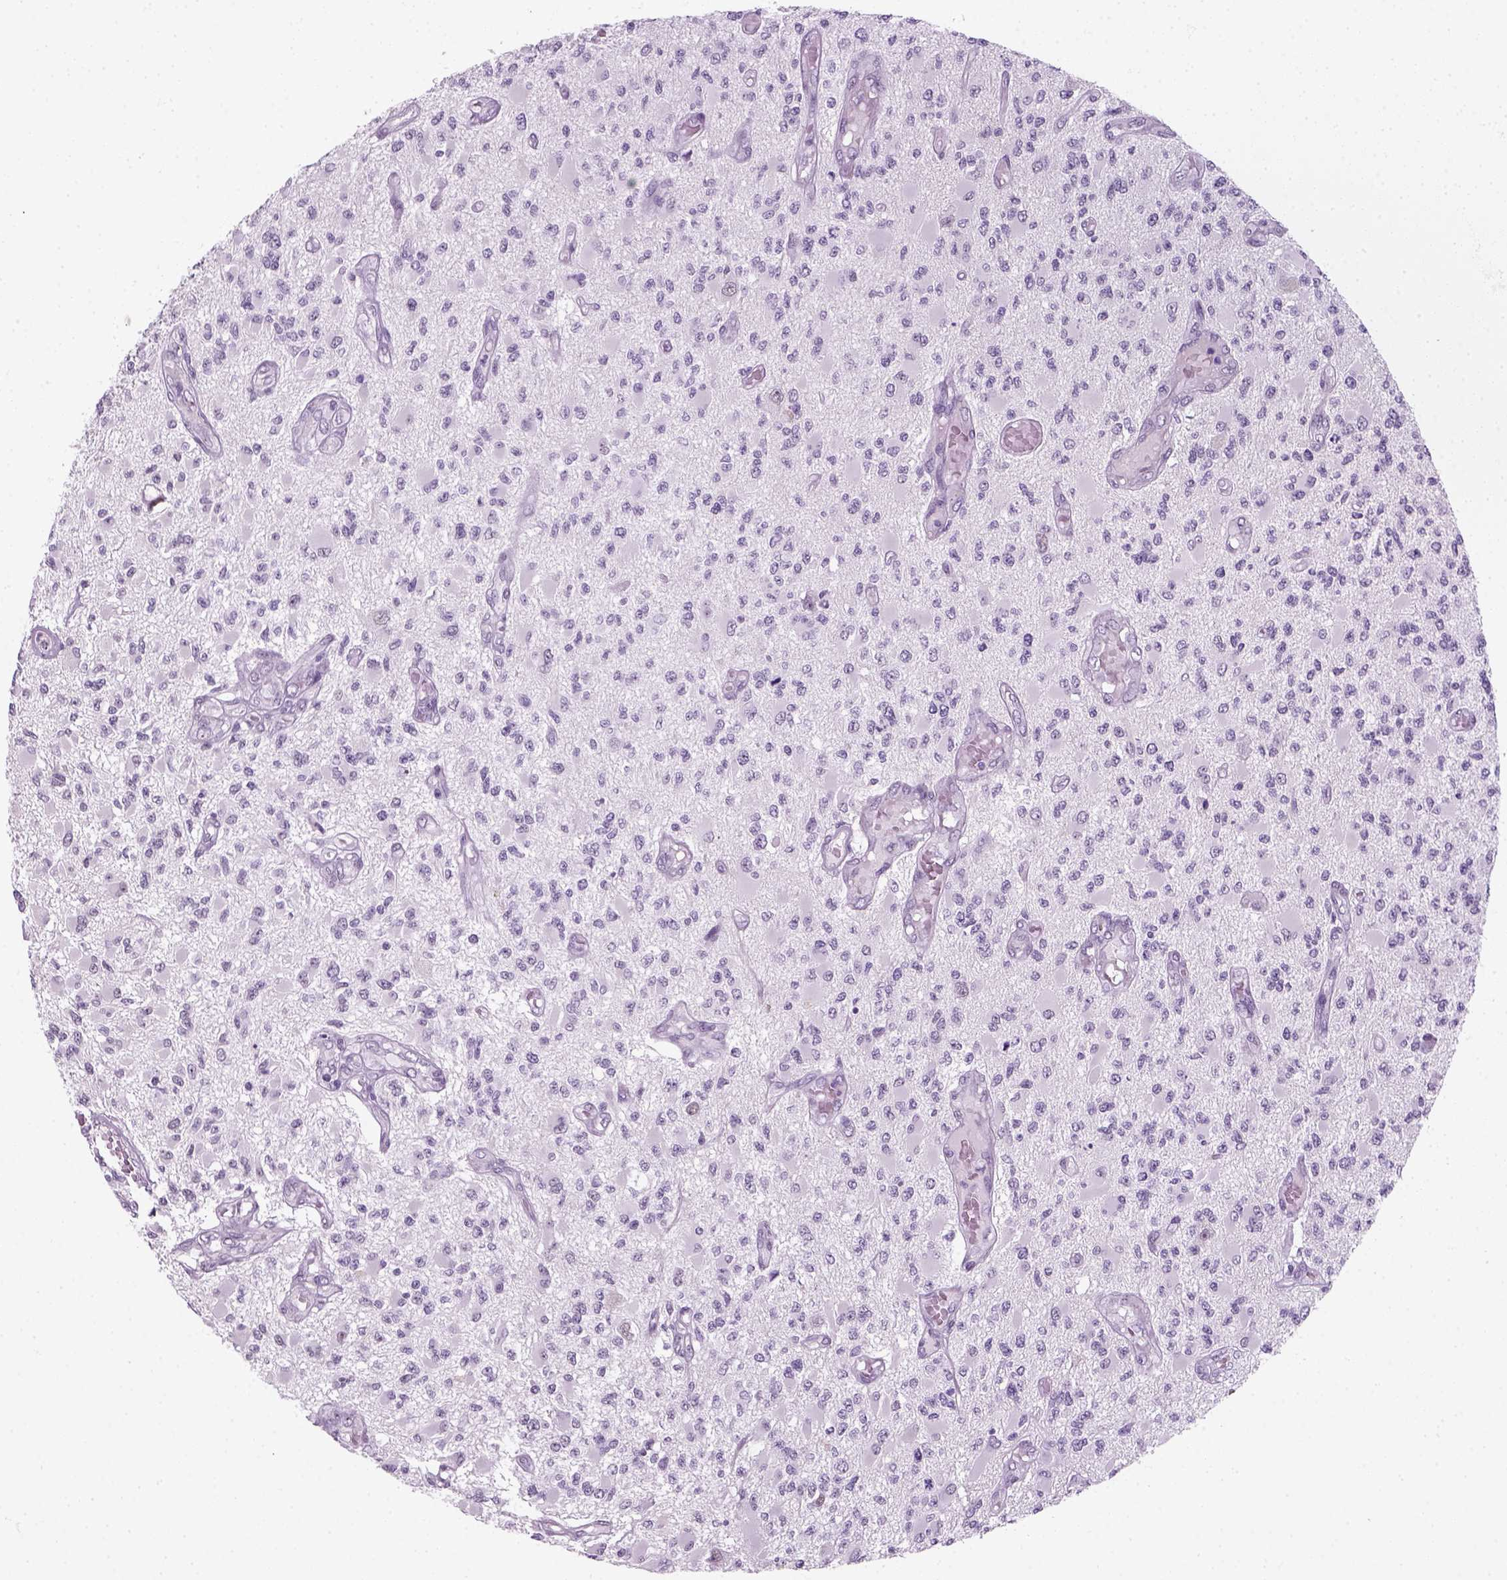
{"staining": {"intensity": "negative", "quantity": "none", "location": "none"}, "tissue": "glioma", "cell_type": "Tumor cells", "image_type": "cancer", "snomed": [{"axis": "morphology", "description": "Glioma, malignant, High grade"}, {"axis": "topography", "description": "Brain"}], "caption": "Tumor cells are negative for protein expression in human malignant glioma (high-grade).", "gene": "ZNF865", "patient": {"sex": "female", "age": 63}}